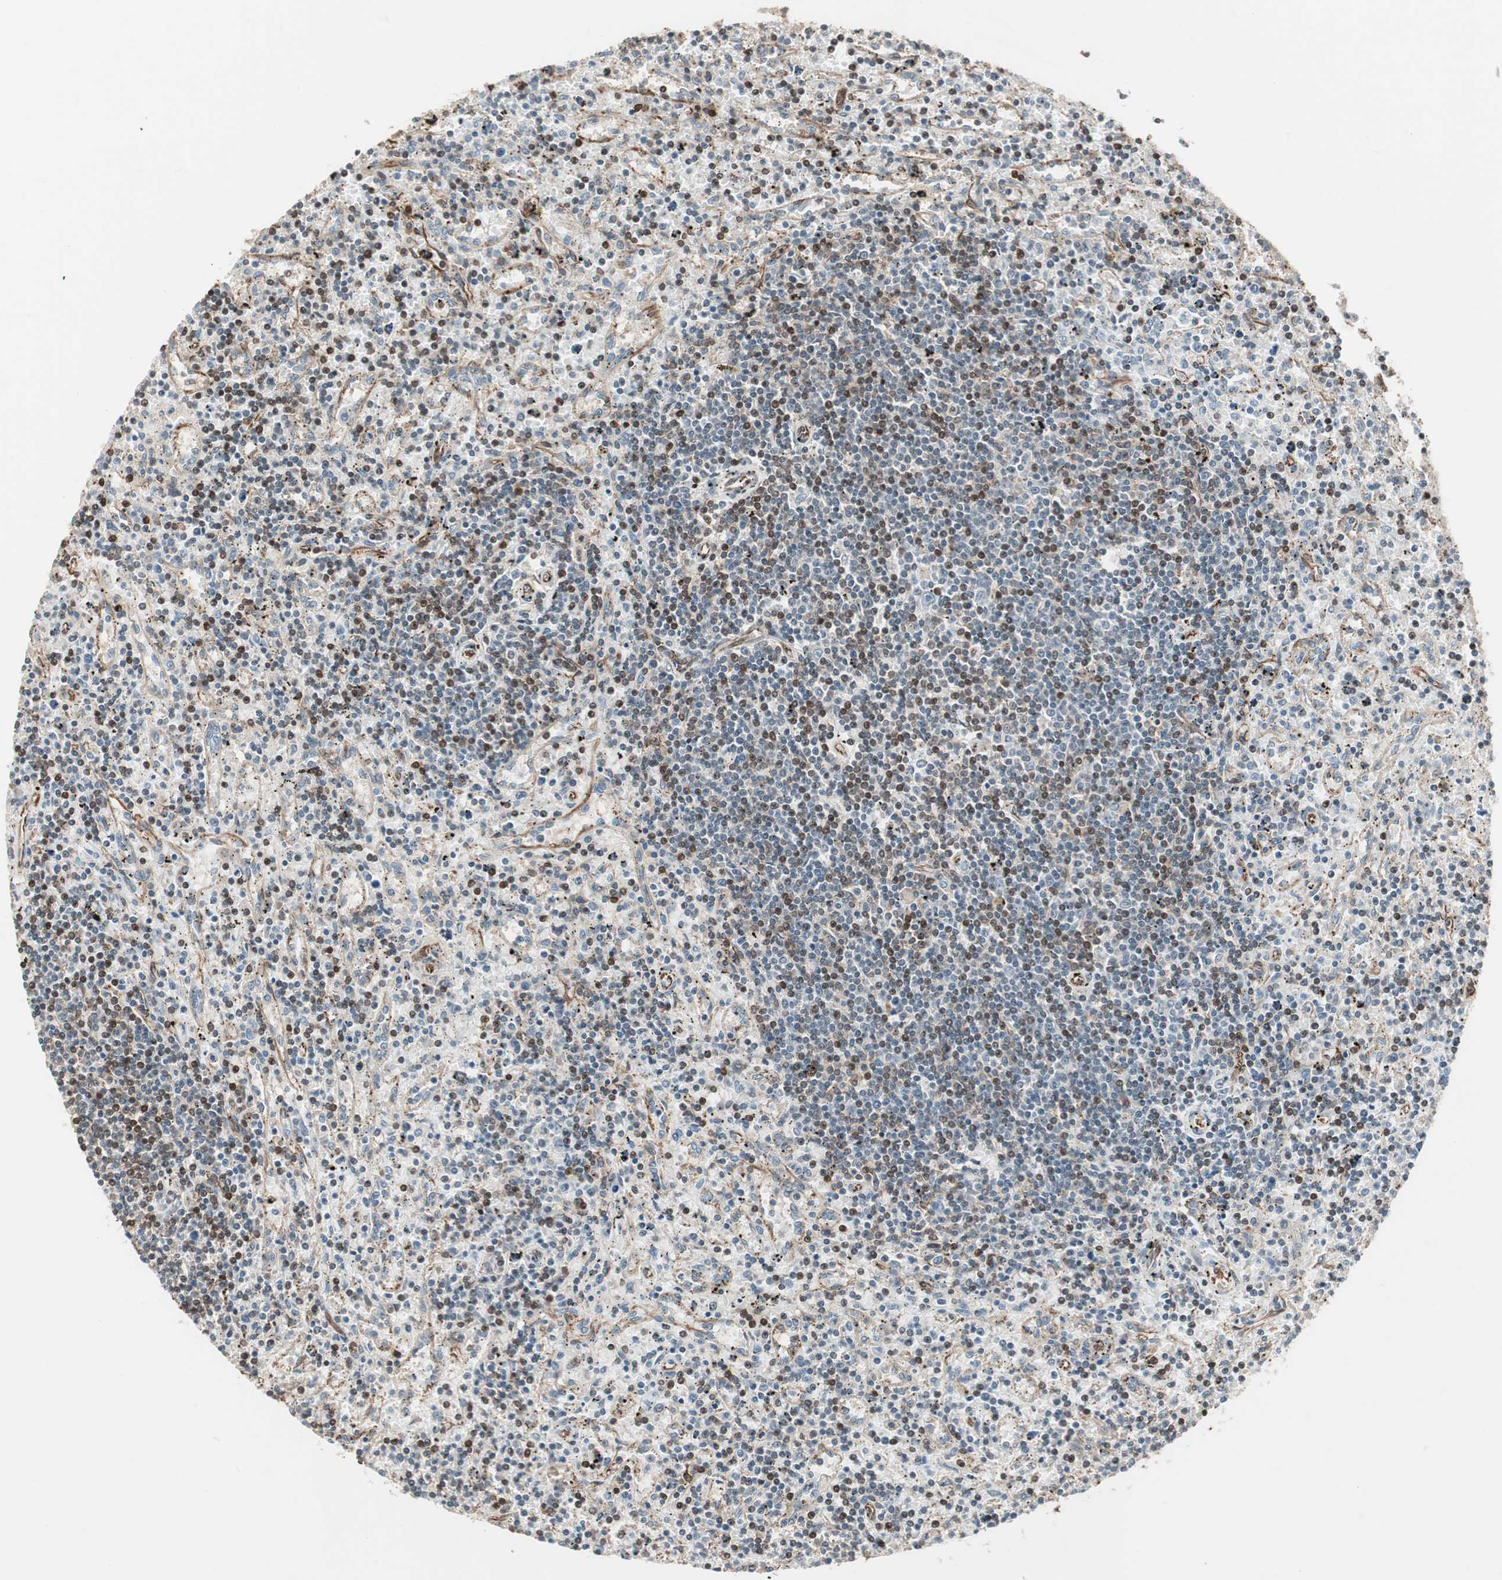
{"staining": {"intensity": "weak", "quantity": "25%-75%", "location": "nuclear"}, "tissue": "lymphoma", "cell_type": "Tumor cells", "image_type": "cancer", "snomed": [{"axis": "morphology", "description": "Malignant lymphoma, non-Hodgkin's type, Low grade"}, {"axis": "topography", "description": "Spleen"}], "caption": "A photomicrograph showing weak nuclear staining in about 25%-75% of tumor cells in low-grade malignant lymphoma, non-Hodgkin's type, as visualized by brown immunohistochemical staining.", "gene": "MAD2L2", "patient": {"sex": "male", "age": 76}}